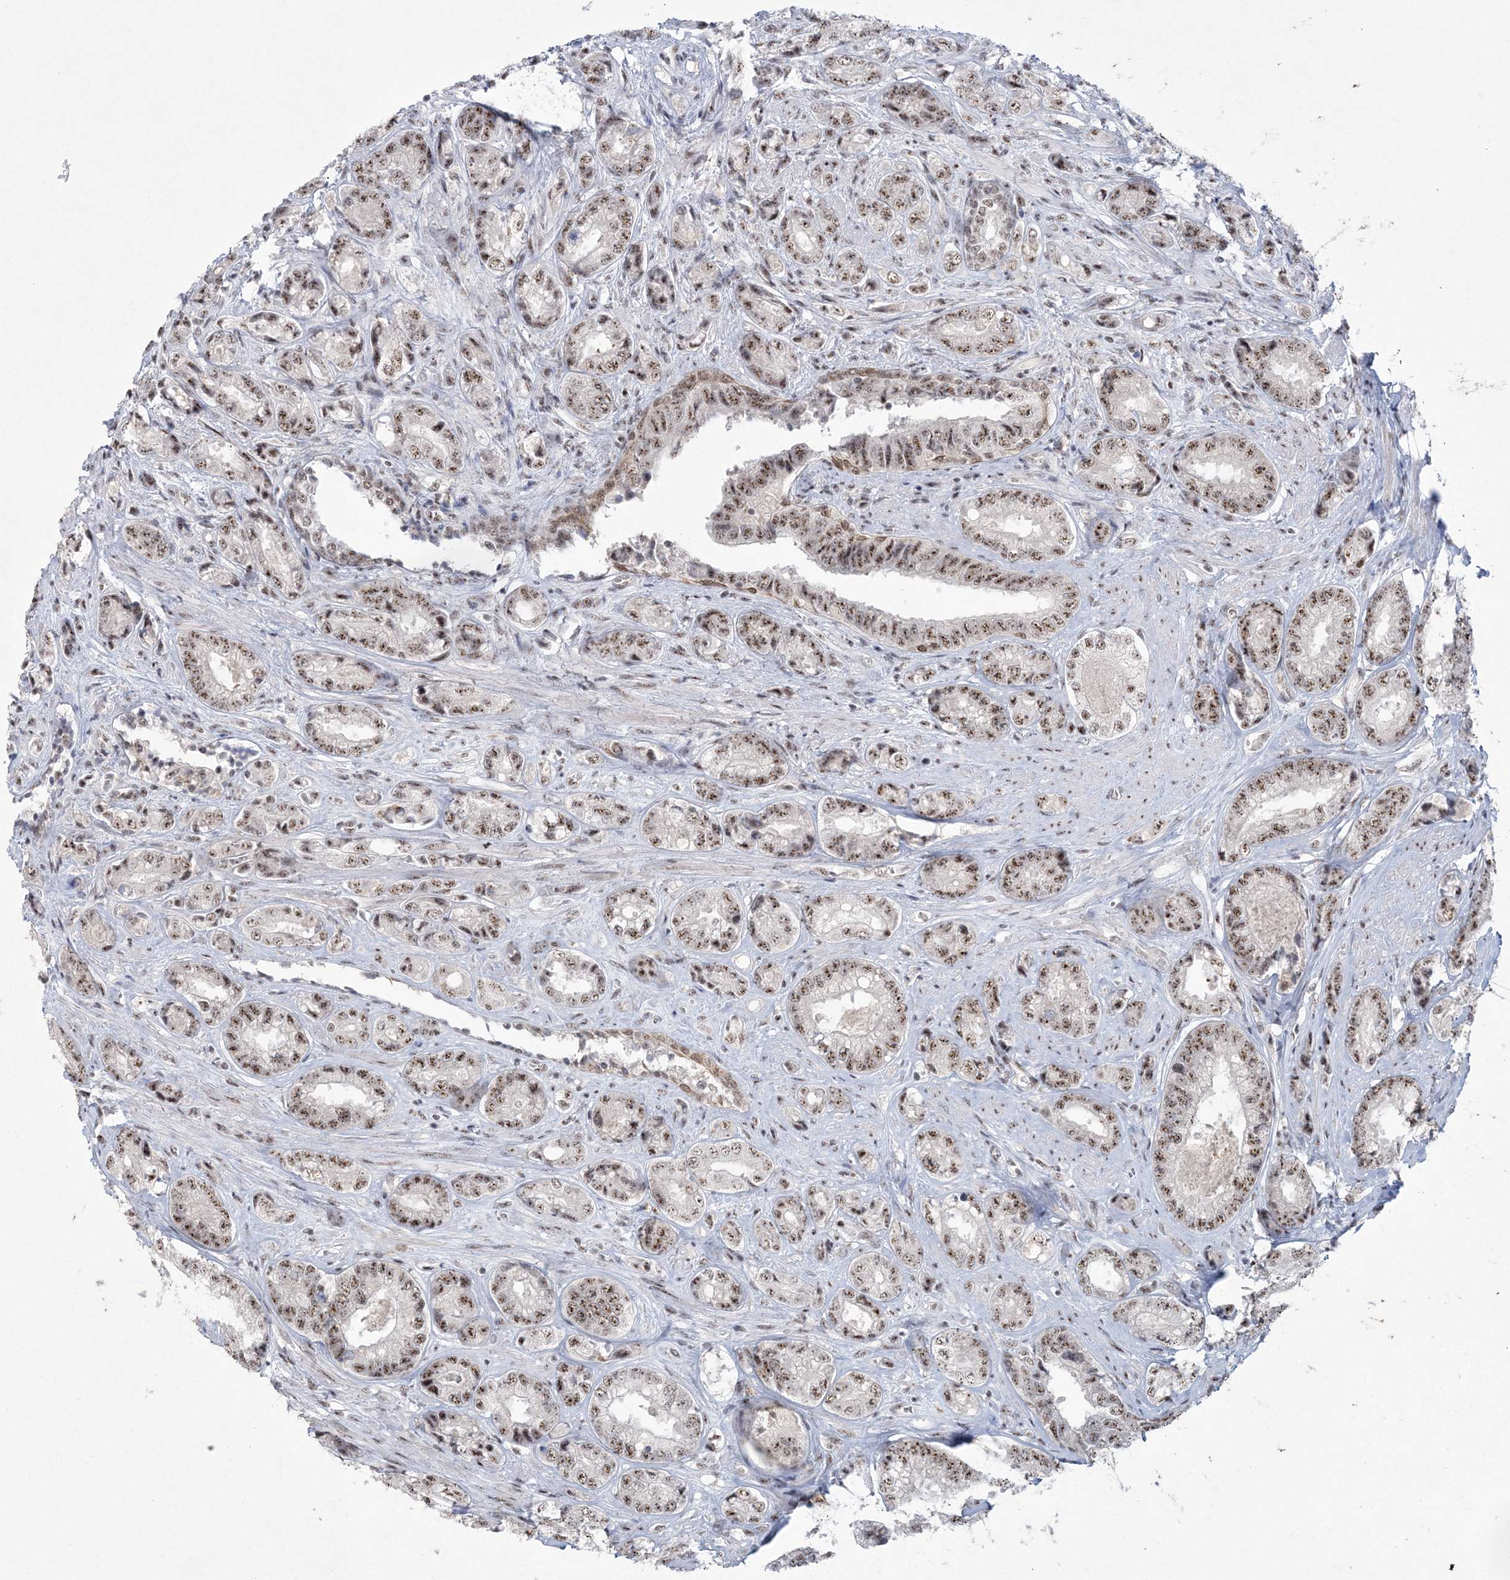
{"staining": {"intensity": "moderate", "quantity": ">75%", "location": "nuclear"}, "tissue": "prostate cancer", "cell_type": "Tumor cells", "image_type": "cancer", "snomed": [{"axis": "morphology", "description": "Adenocarcinoma, High grade"}, {"axis": "topography", "description": "Prostate"}], "caption": "This histopathology image shows prostate cancer stained with immunohistochemistry to label a protein in brown. The nuclear of tumor cells show moderate positivity for the protein. Nuclei are counter-stained blue.", "gene": "KDM6B", "patient": {"sex": "male", "age": 61}}